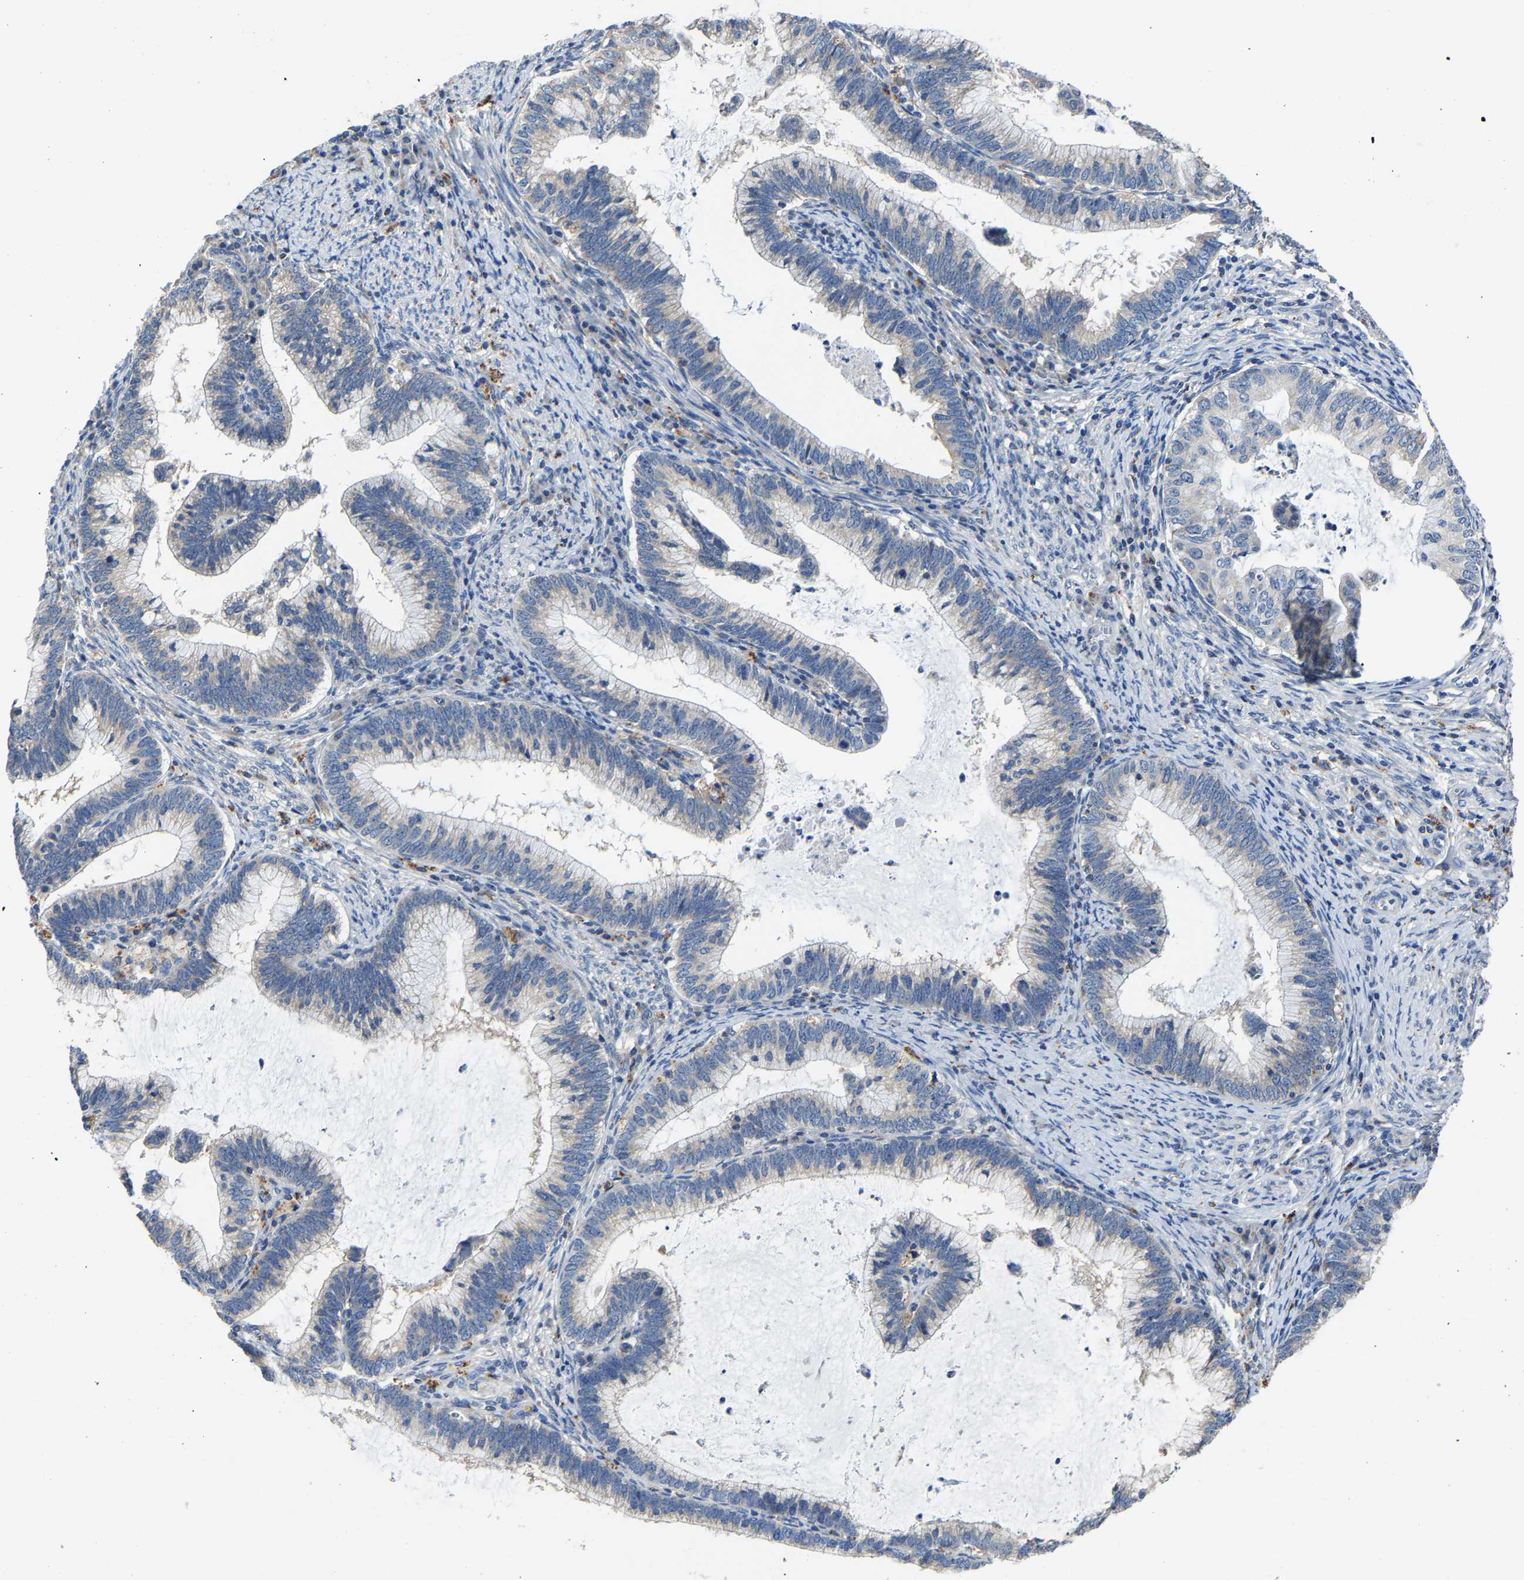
{"staining": {"intensity": "negative", "quantity": "none", "location": "none"}, "tissue": "cervical cancer", "cell_type": "Tumor cells", "image_type": "cancer", "snomed": [{"axis": "morphology", "description": "Adenocarcinoma, NOS"}, {"axis": "topography", "description": "Cervix"}], "caption": "Immunohistochemistry (IHC) image of cervical cancer stained for a protein (brown), which reveals no expression in tumor cells.", "gene": "AGK", "patient": {"sex": "female", "age": 36}}